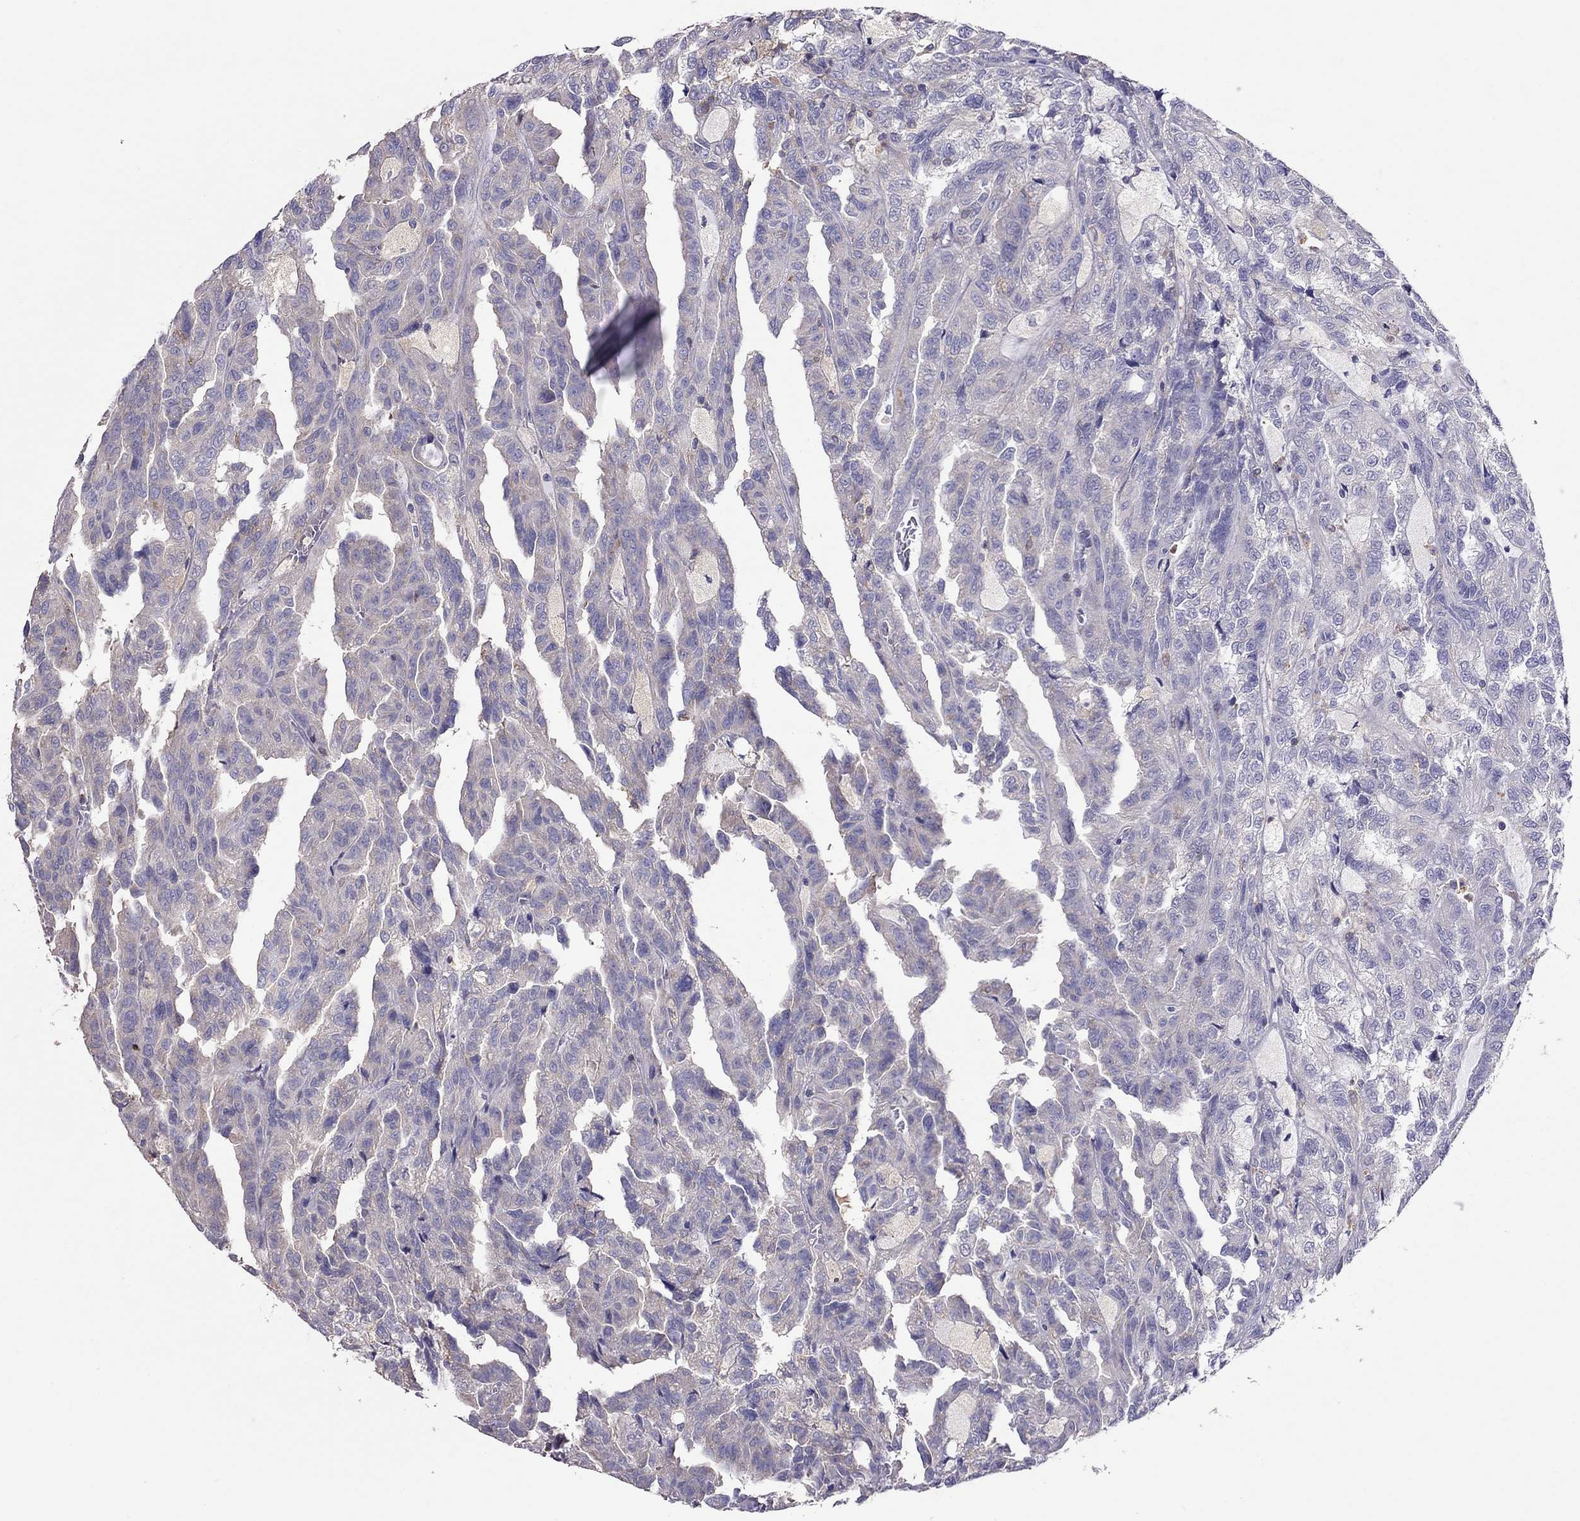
{"staining": {"intensity": "weak", "quantity": "<25%", "location": "cytoplasmic/membranous"}, "tissue": "renal cancer", "cell_type": "Tumor cells", "image_type": "cancer", "snomed": [{"axis": "morphology", "description": "Adenocarcinoma, NOS"}, {"axis": "topography", "description": "Kidney"}], "caption": "There is no significant positivity in tumor cells of adenocarcinoma (renal).", "gene": "TEX22", "patient": {"sex": "male", "age": 79}}